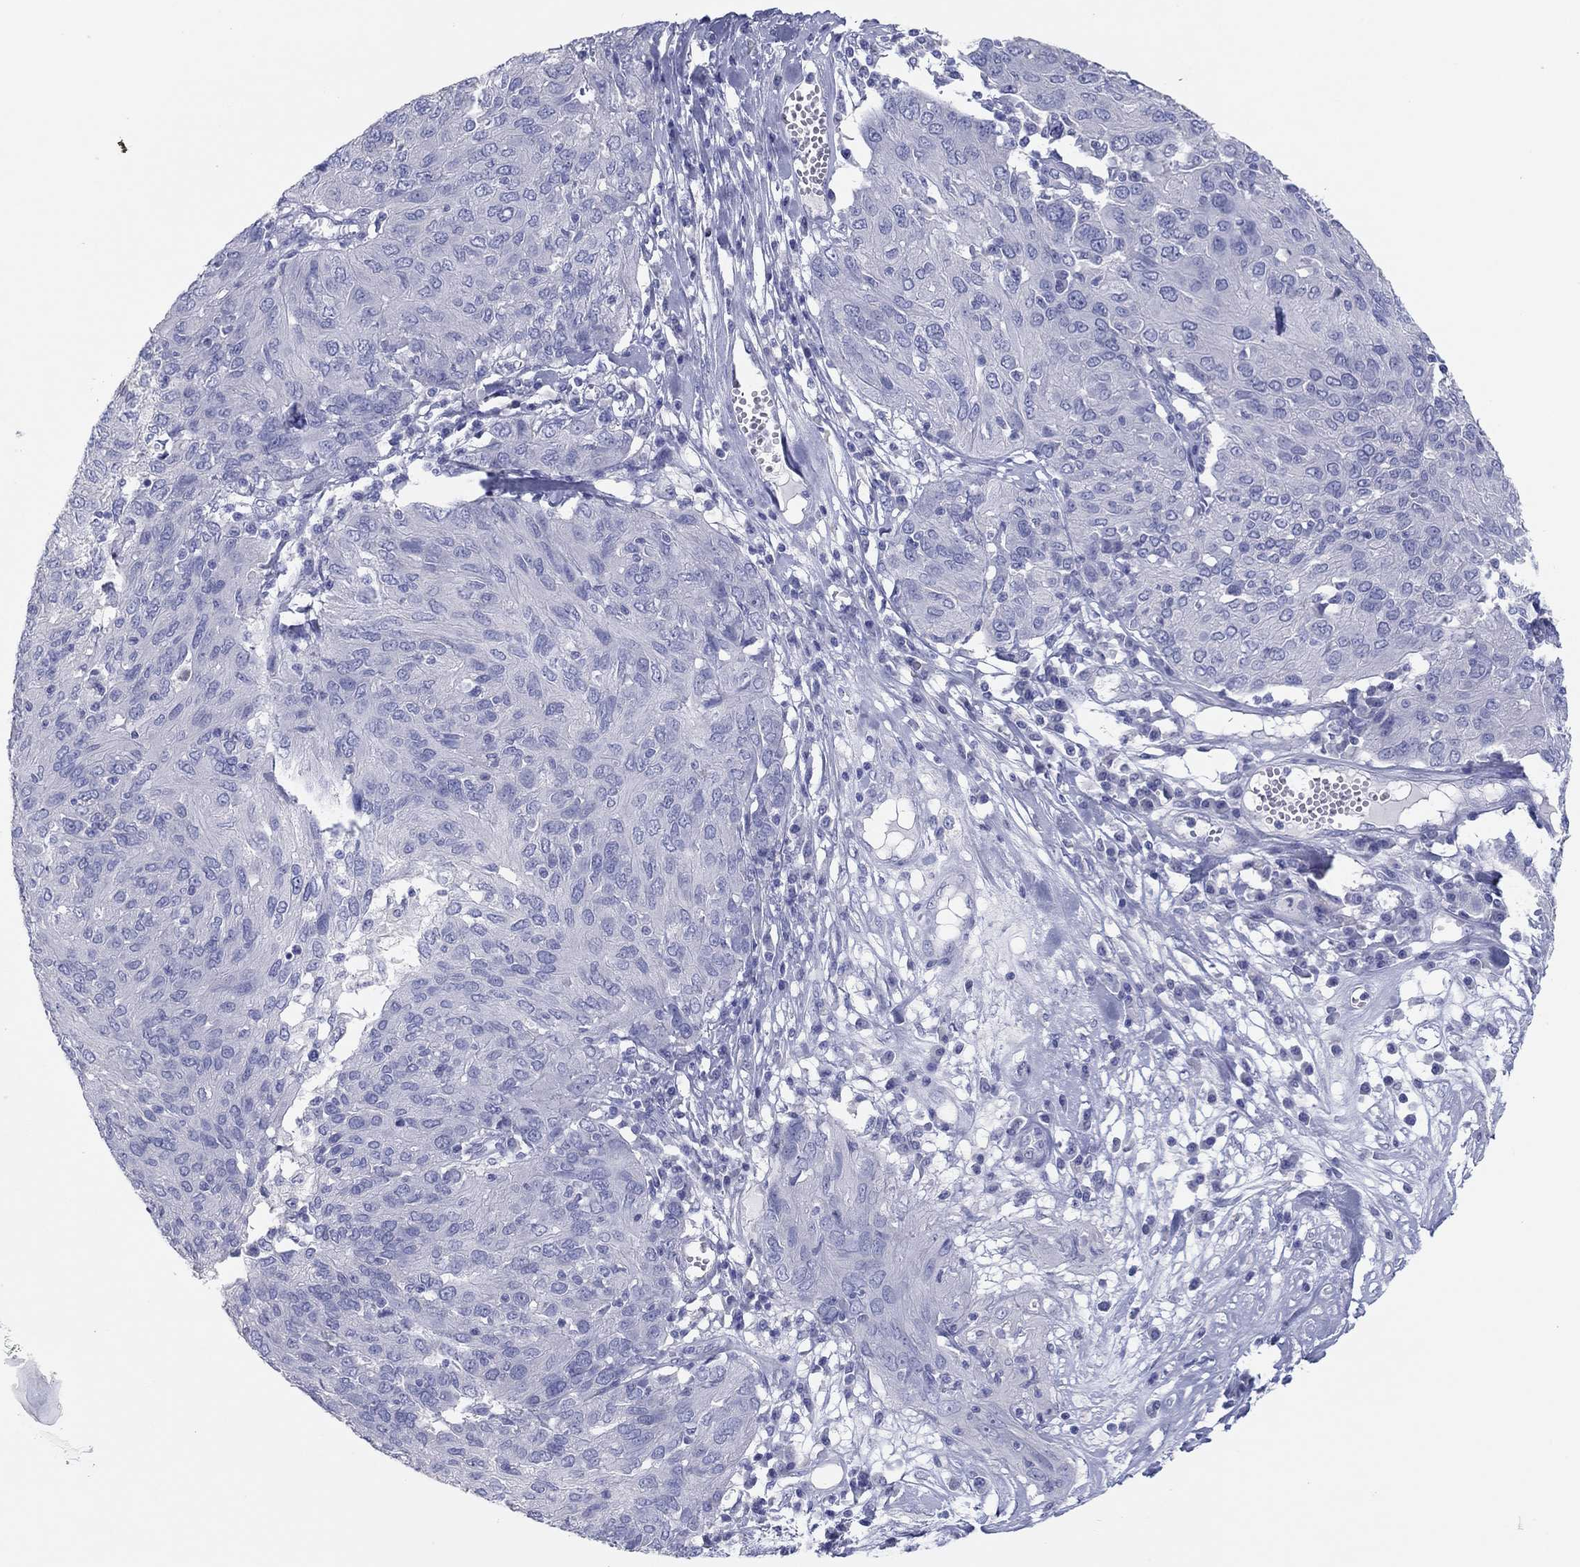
{"staining": {"intensity": "negative", "quantity": "none", "location": "none"}, "tissue": "ovarian cancer", "cell_type": "Tumor cells", "image_type": "cancer", "snomed": [{"axis": "morphology", "description": "Carcinoma, endometroid"}, {"axis": "topography", "description": "Ovary"}], "caption": "This is an immunohistochemistry photomicrograph of human endometroid carcinoma (ovarian). There is no staining in tumor cells.", "gene": "ERICH3", "patient": {"sex": "female", "age": 50}}